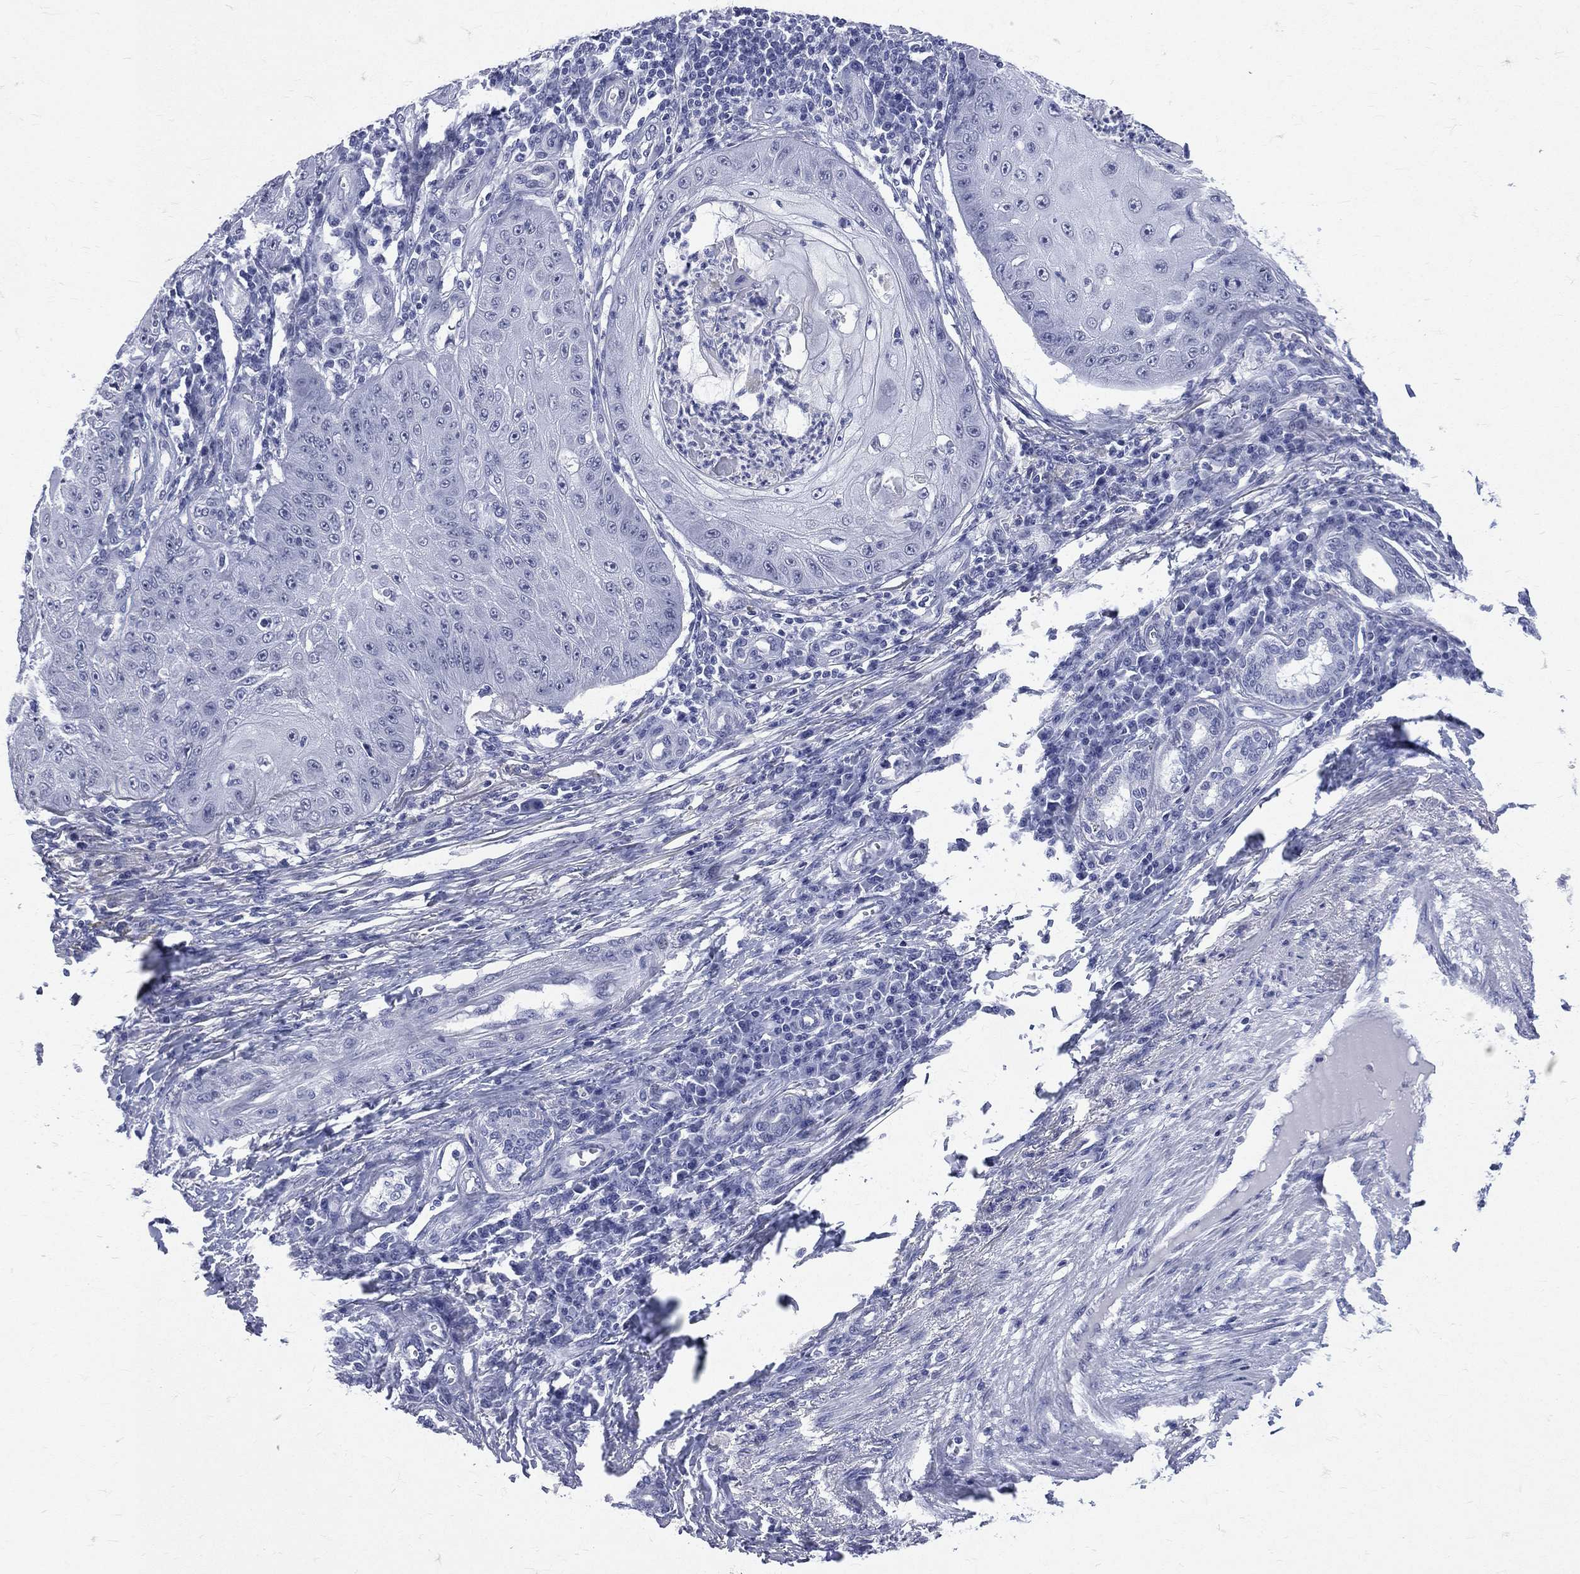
{"staining": {"intensity": "negative", "quantity": "none", "location": "none"}, "tissue": "skin cancer", "cell_type": "Tumor cells", "image_type": "cancer", "snomed": [{"axis": "morphology", "description": "Squamous cell carcinoma, NOS"}, {"axis": "topography", "description": "Skin"}], "caption": "Skin squamous cell carcinoma stained for a protein using immunohistochemistry (IHC) displays no expression tumor cells.", "gene": "MLLT10", "patient": {"sex": "male", "age": 70}}